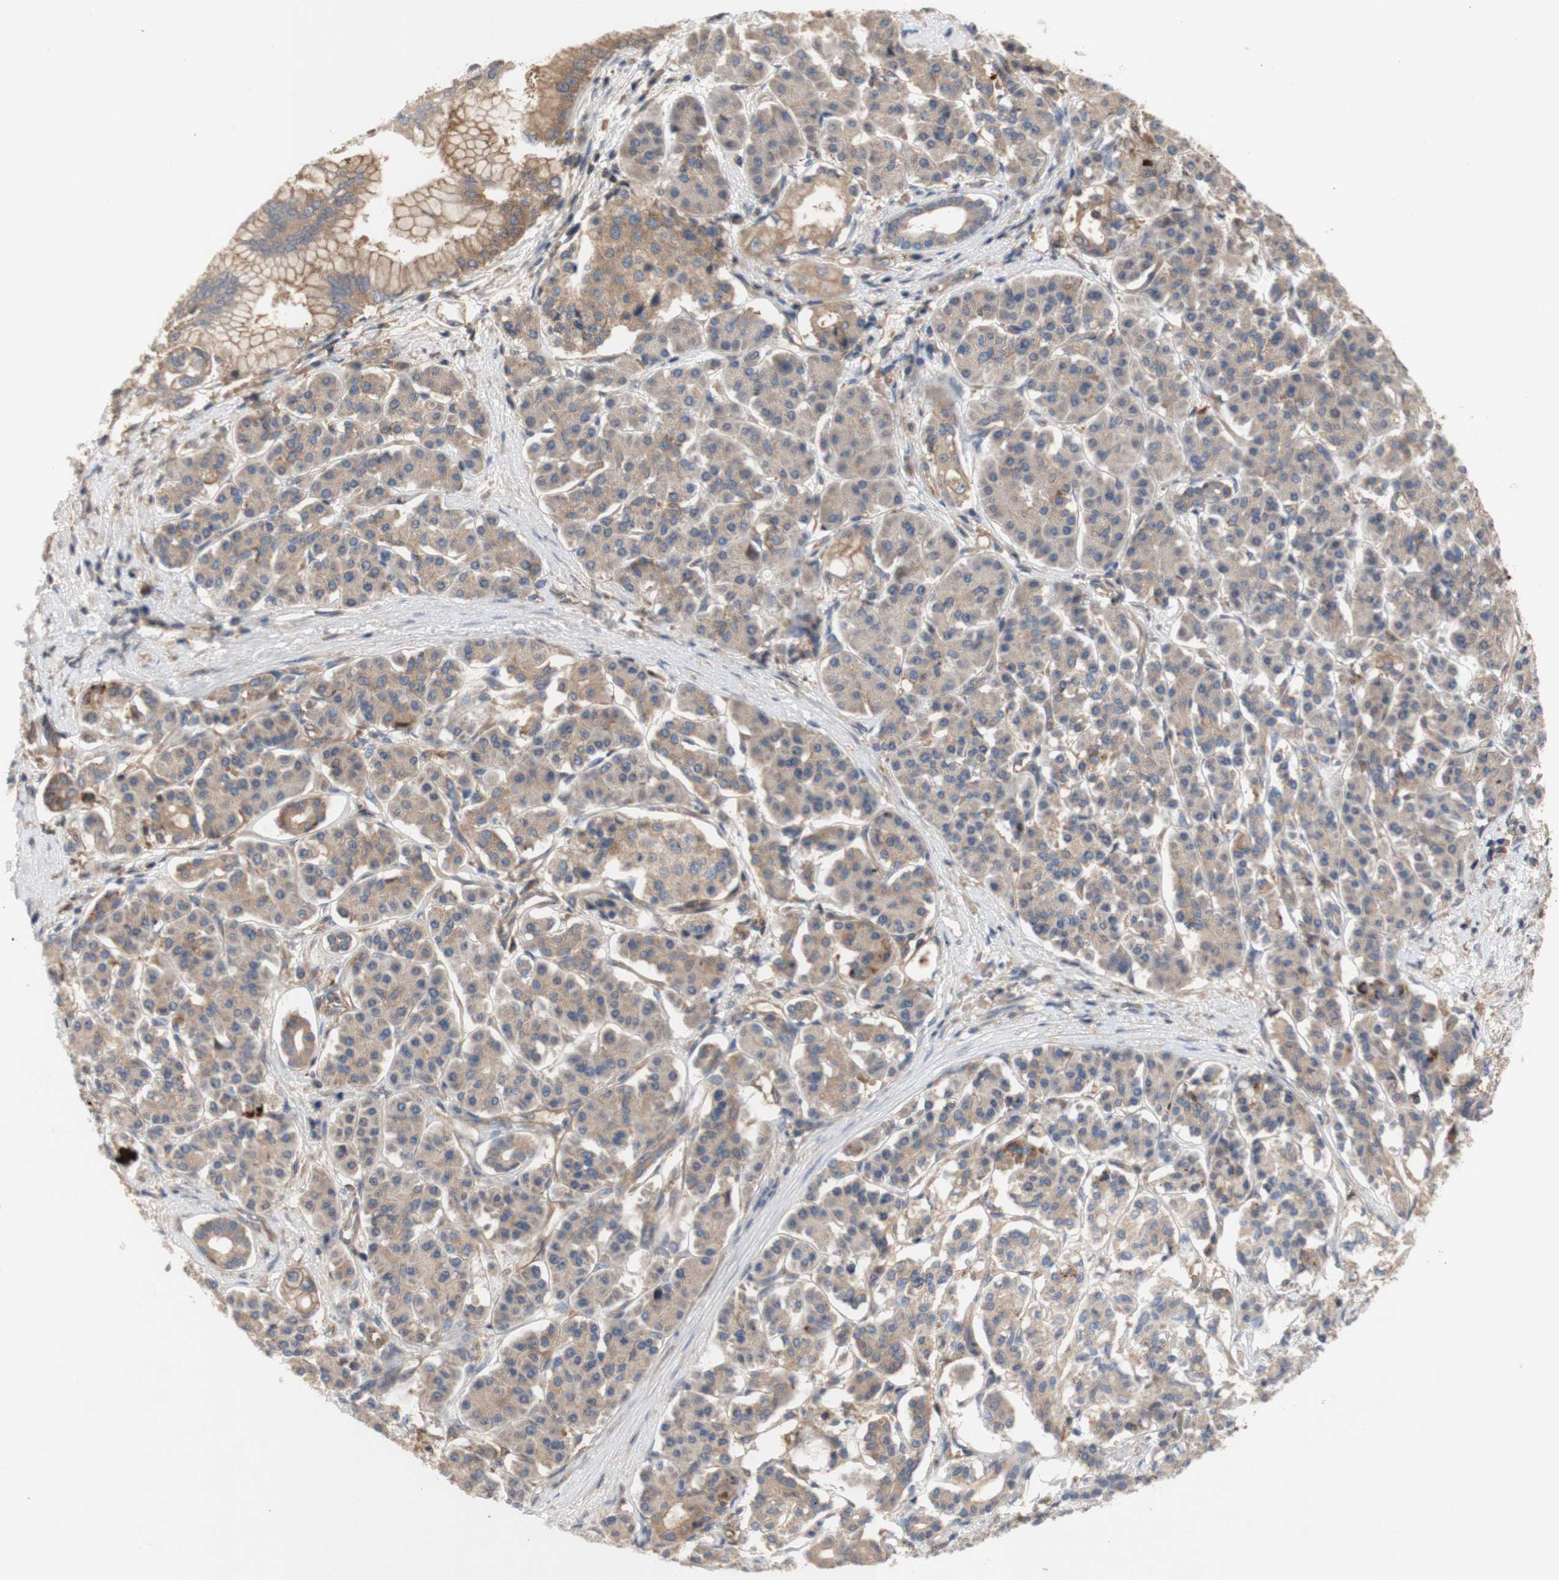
{"staining": {"intensity": "weak", "quantity": ">75%", "location": "cytoplasmic/membranous"}, "tissue": "pancreatic cancer", "cell_type": "Tumor cells", "image_type": "cancer", "snomed": [{"axis": "morphology", "description": "Normal tissue, NOS"}, {"axis": "topography", "description": "Pancreas"}], "caption": "The immunohistochemical stain labels weak cytoplasmic/membranous staining in tumor cells of pancreatic cancer tissue.", "gene": "IKBKG", "patient": {"sex": "male", "age": 42}}